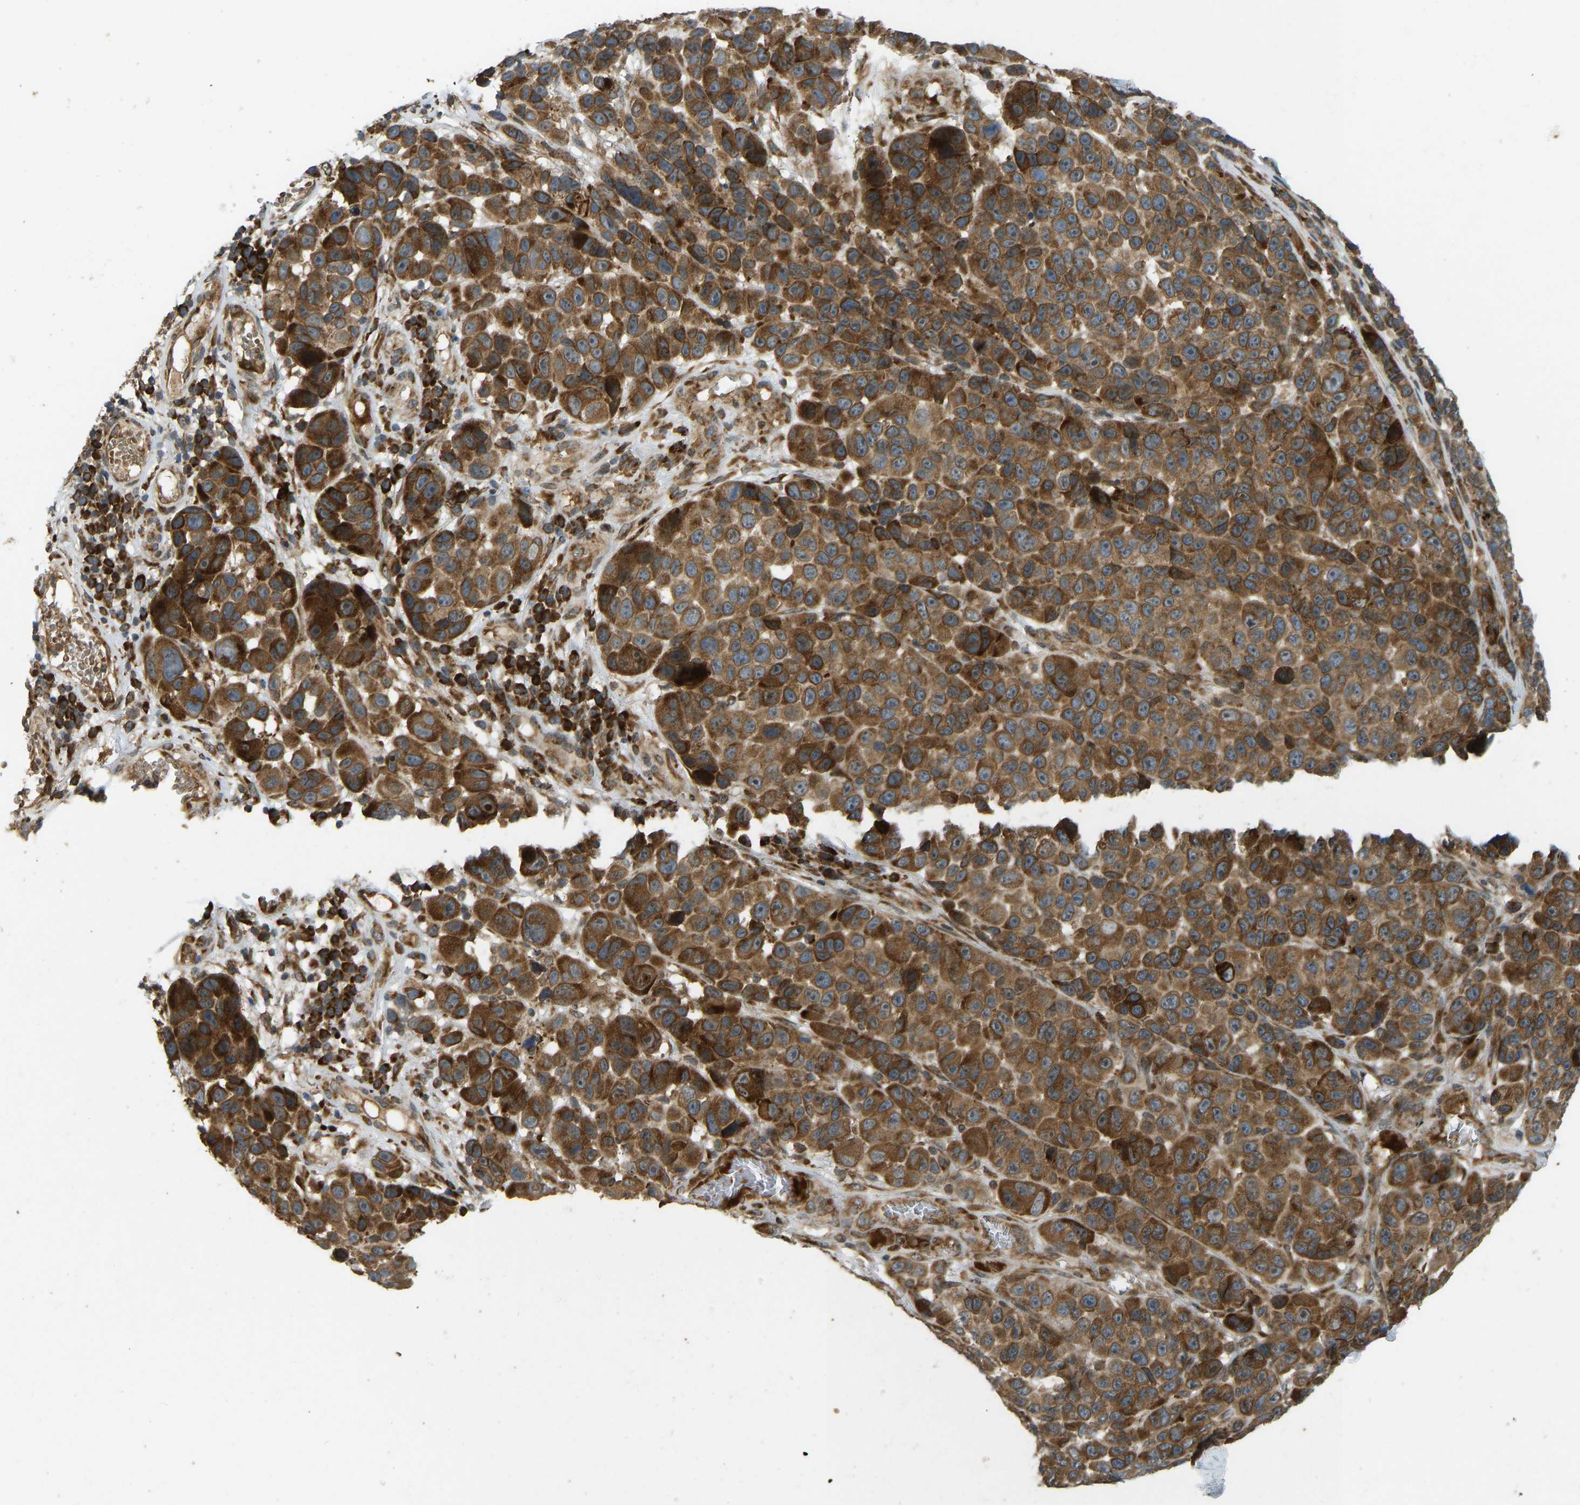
{"staining": {"intensity": "strong", "quantity": ">75%", "location": "cytoplasmic/membranous"}, "tissue": "melanoma", "cell_type": "Tumor cells", "image_type": "cancer", "snomed": [{"axis": "morphology", "description": "Malignant melanoma, NOS"}, {"axis": "topography", "description": "Skin"}], "caption": "Human malignant melanoma stained with a protein marker demonstrates strong staining in tumor cells.", "gene": "RPN2", "patient": {"sex": "male", "age": 53}}